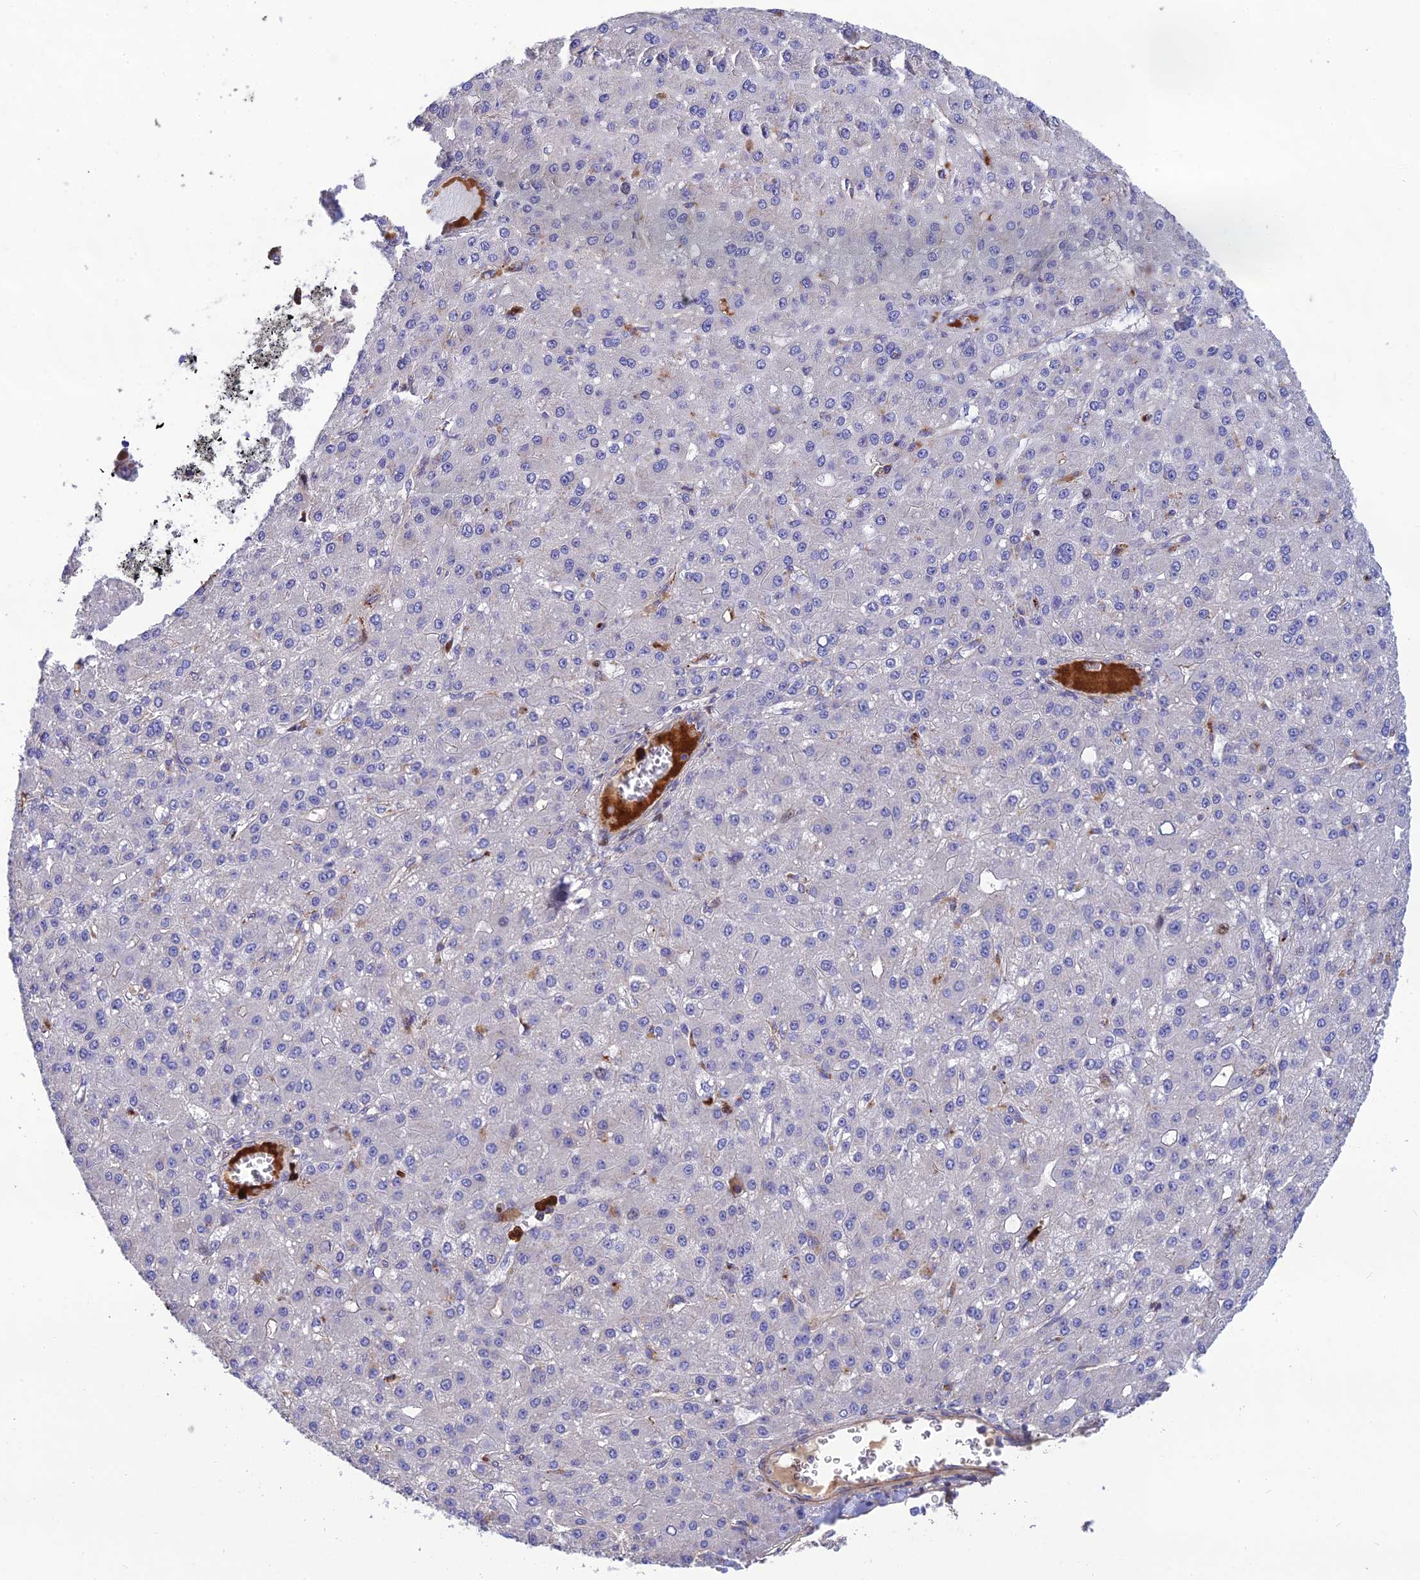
{"staining": {"intensity": "negative", "quantity": "none", "location": "none"}, "tissue": "liver cancer", "cell_type": "Tumor cells", "image_type": "cancer", "snomed": [{"axis": "morphology", "description": "Carcinoma, Hepatocellular, NOS"}, {"axis": "topography", "description": "Liver"}], "caption": "High power microscopy histopathology image of an IHC image of liver cancer, revealing no significant positivity in tumor cells.", "gene": "CPSF4L", "patient": {"sex": "male", "age": 67}}